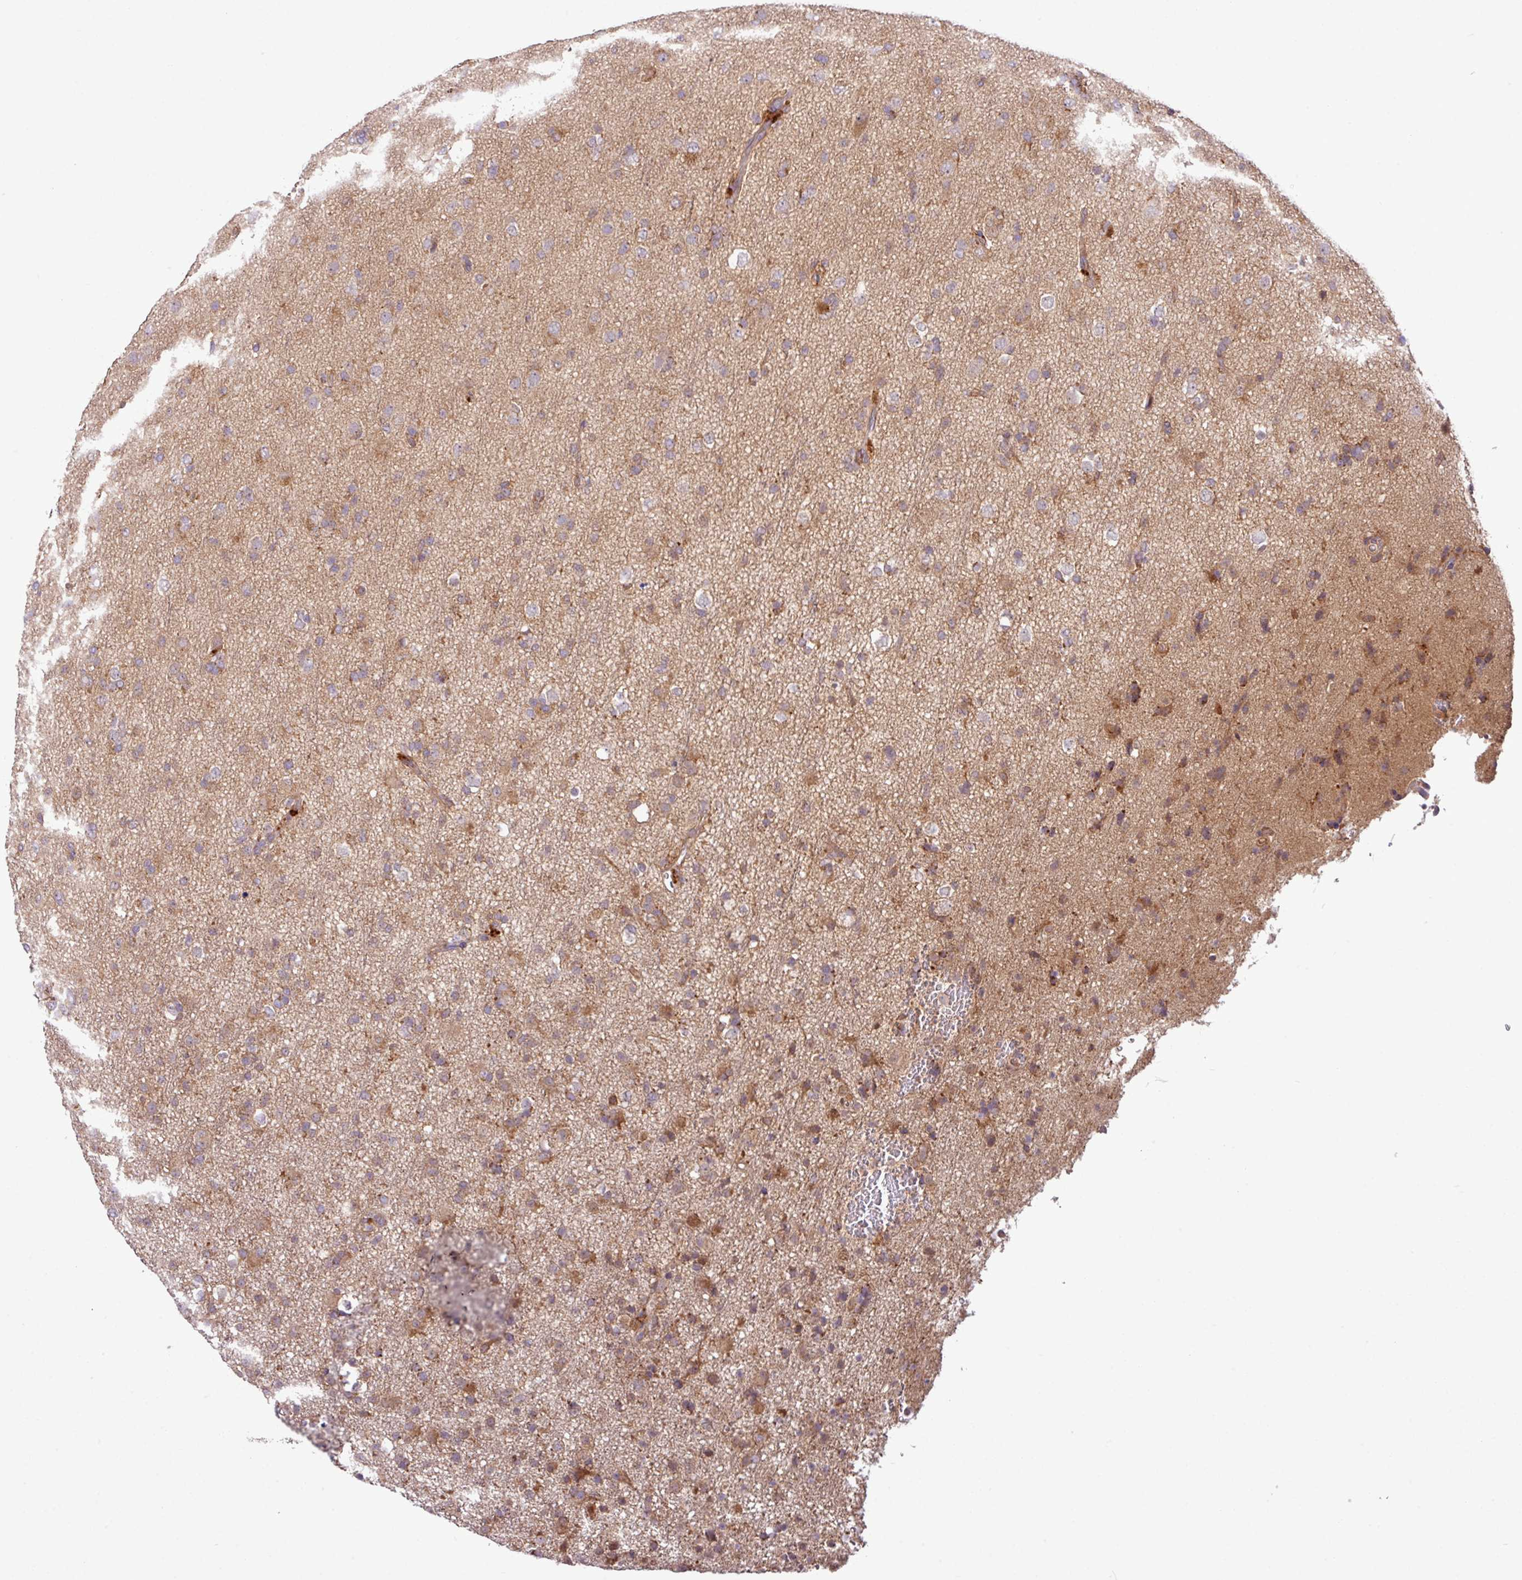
{"staining": {"intensity": "moderate", "quantity": "25%-75%", "location": "cytoplasmic/membranous"}, "tissue": "glioma", "cell_type": "Tumor cells", "image_type": "cancer", "snomed": [{"axis": "morphology", "description": "Glioma, malignant, Low grade"}, {"axis": "topography", "description": "Brain"}], "caption": "High-magnification brightfield microscopy of malignant low-grade glioma stained with DAB (brown) and counterstained with hematoxylin (blue). tumor cells exhibit moderate cytoplasmic/membranous expression is present in approximately25%-75% of cells. (IHC, brightfield microscopy, high magnification).", "gene": "XIAP", "patient": {"sex": "male", "age": 65}}